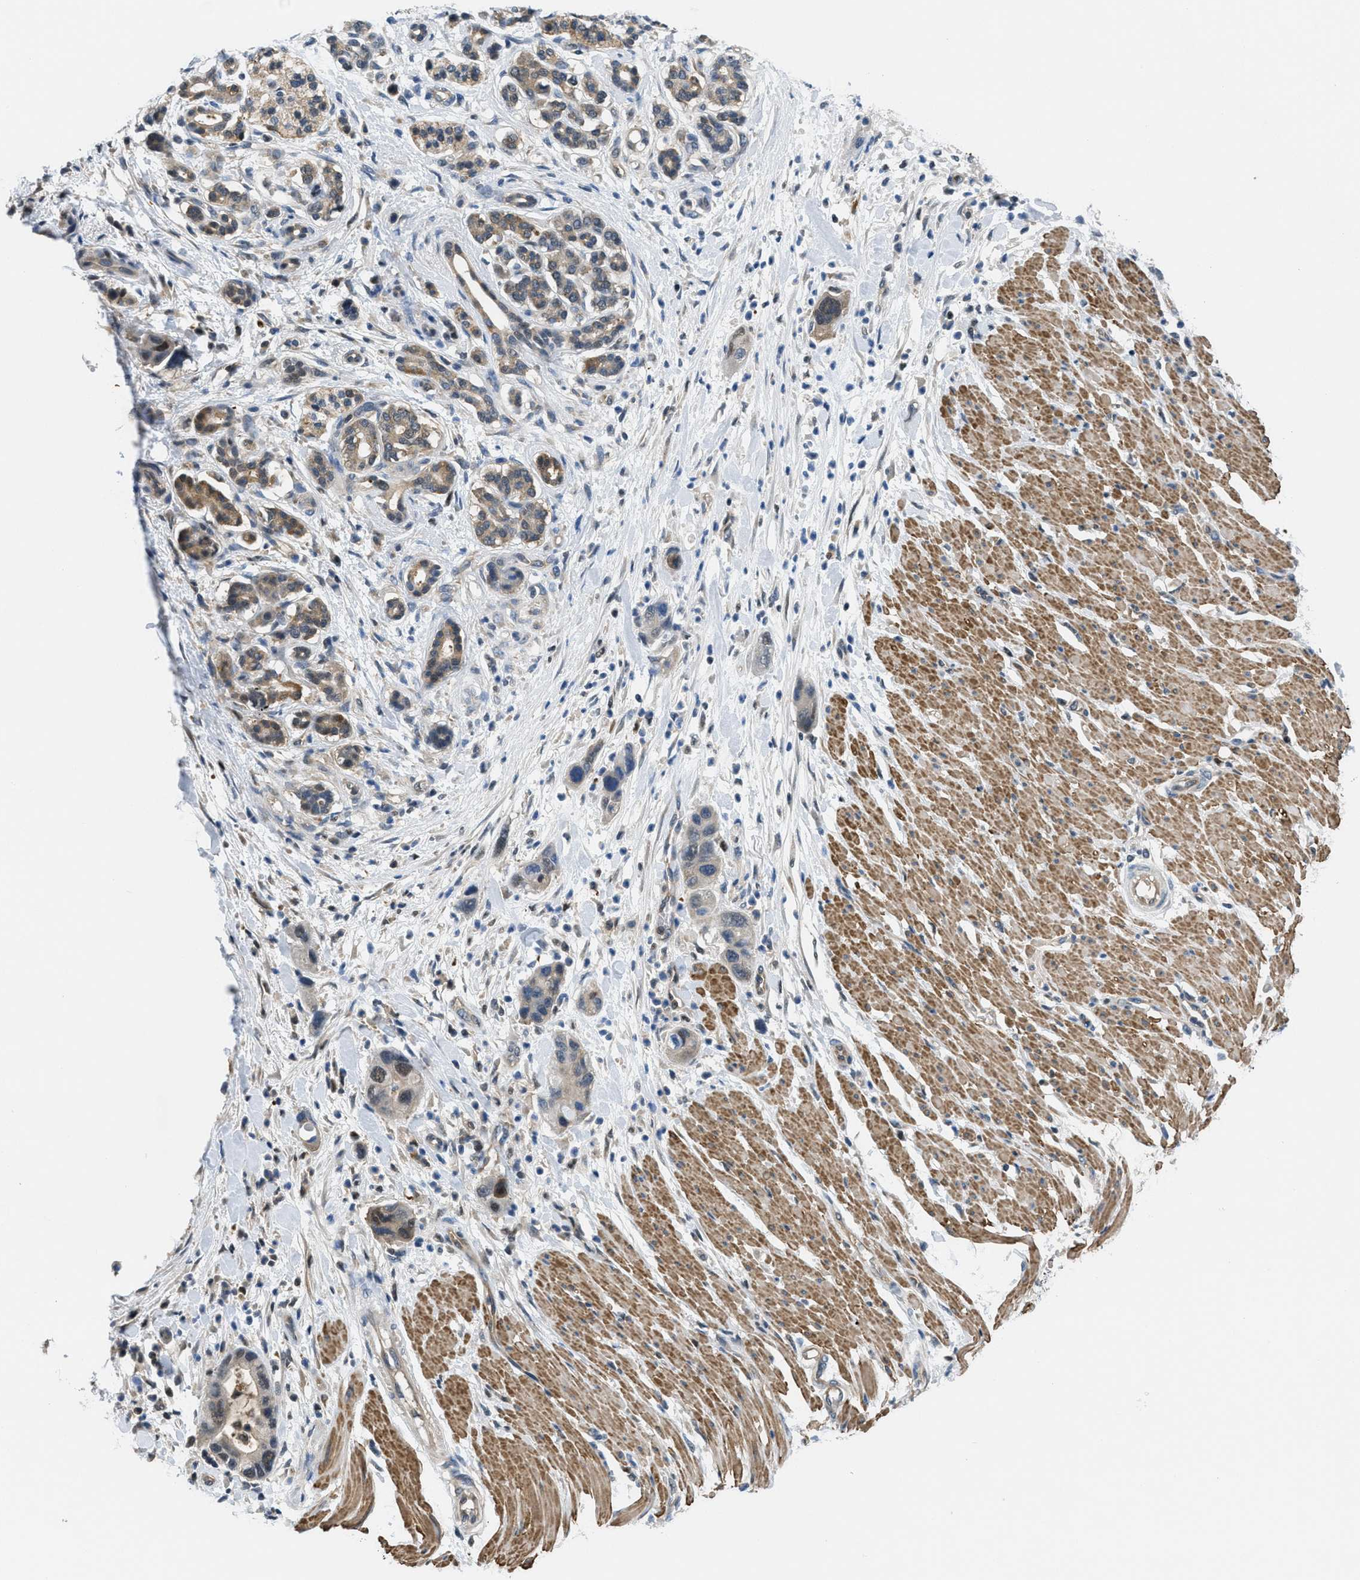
{"staining": {"intensity": "moderate", "quantity": "<25%", "location": "cytoplasmic/membranous,nuclear"}, "tissue": "pancreatic cancer", "cell_type": "Tumor cells", "image_type": "cancer", "snomed": [{"axis": "morphology", "description": "Normal tissue, NOS"}, {"axis": "morphology", "description": "Adenocarcinoma, NOS"}, {"axis": "topography", "description": "Pancreas"}], "caption": "A high-resolution micrograph shows immunohistochemistry staining of adenocarcinoma (pancreatic), which demonstrates moderate cytoplasmic/membranous and nuclear staining in about <25% of tumor cells. The protein of interest is stained brown, and the nuclei are stained in blue (DAB (3,3'-diaminobenzidine) IHC with brightfield microscopy, high magnification).", "gene": "PIP5K1C", "patient": {"sex": "female", "age": 71}}